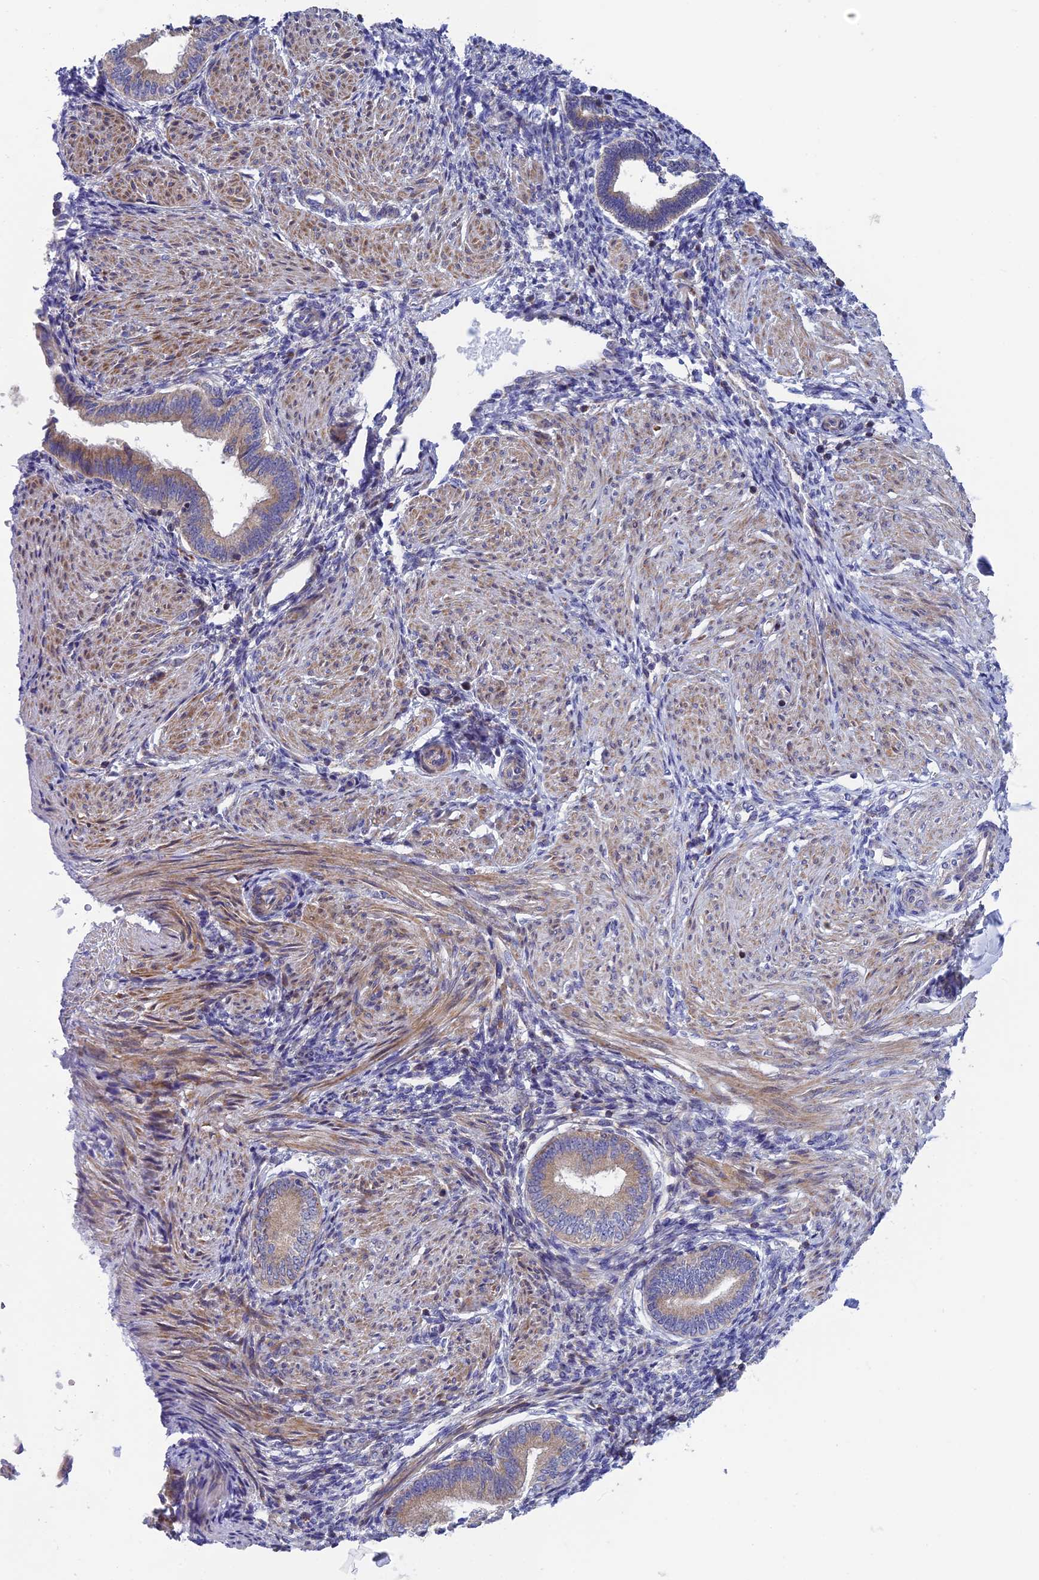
{"staining": {"intensity": "negative", "quantity": "none", "location": "none"}, "tissue": "endometrium", "cell_type": "Cells in endometrial stroma", "image_type": "normal", "snomed": [{"axis": "morphology", "description": "Normal tissue, NOS"}, {"axis": "topography", "description": "Endometrium"}], "caption": "The immunohistochemistry (IHC) photomicrograph has no significant expression in cells in endometrial stroma of endometrium.", "gene": "BLTP2", "patient": {"sex": "female", "age": 53}}